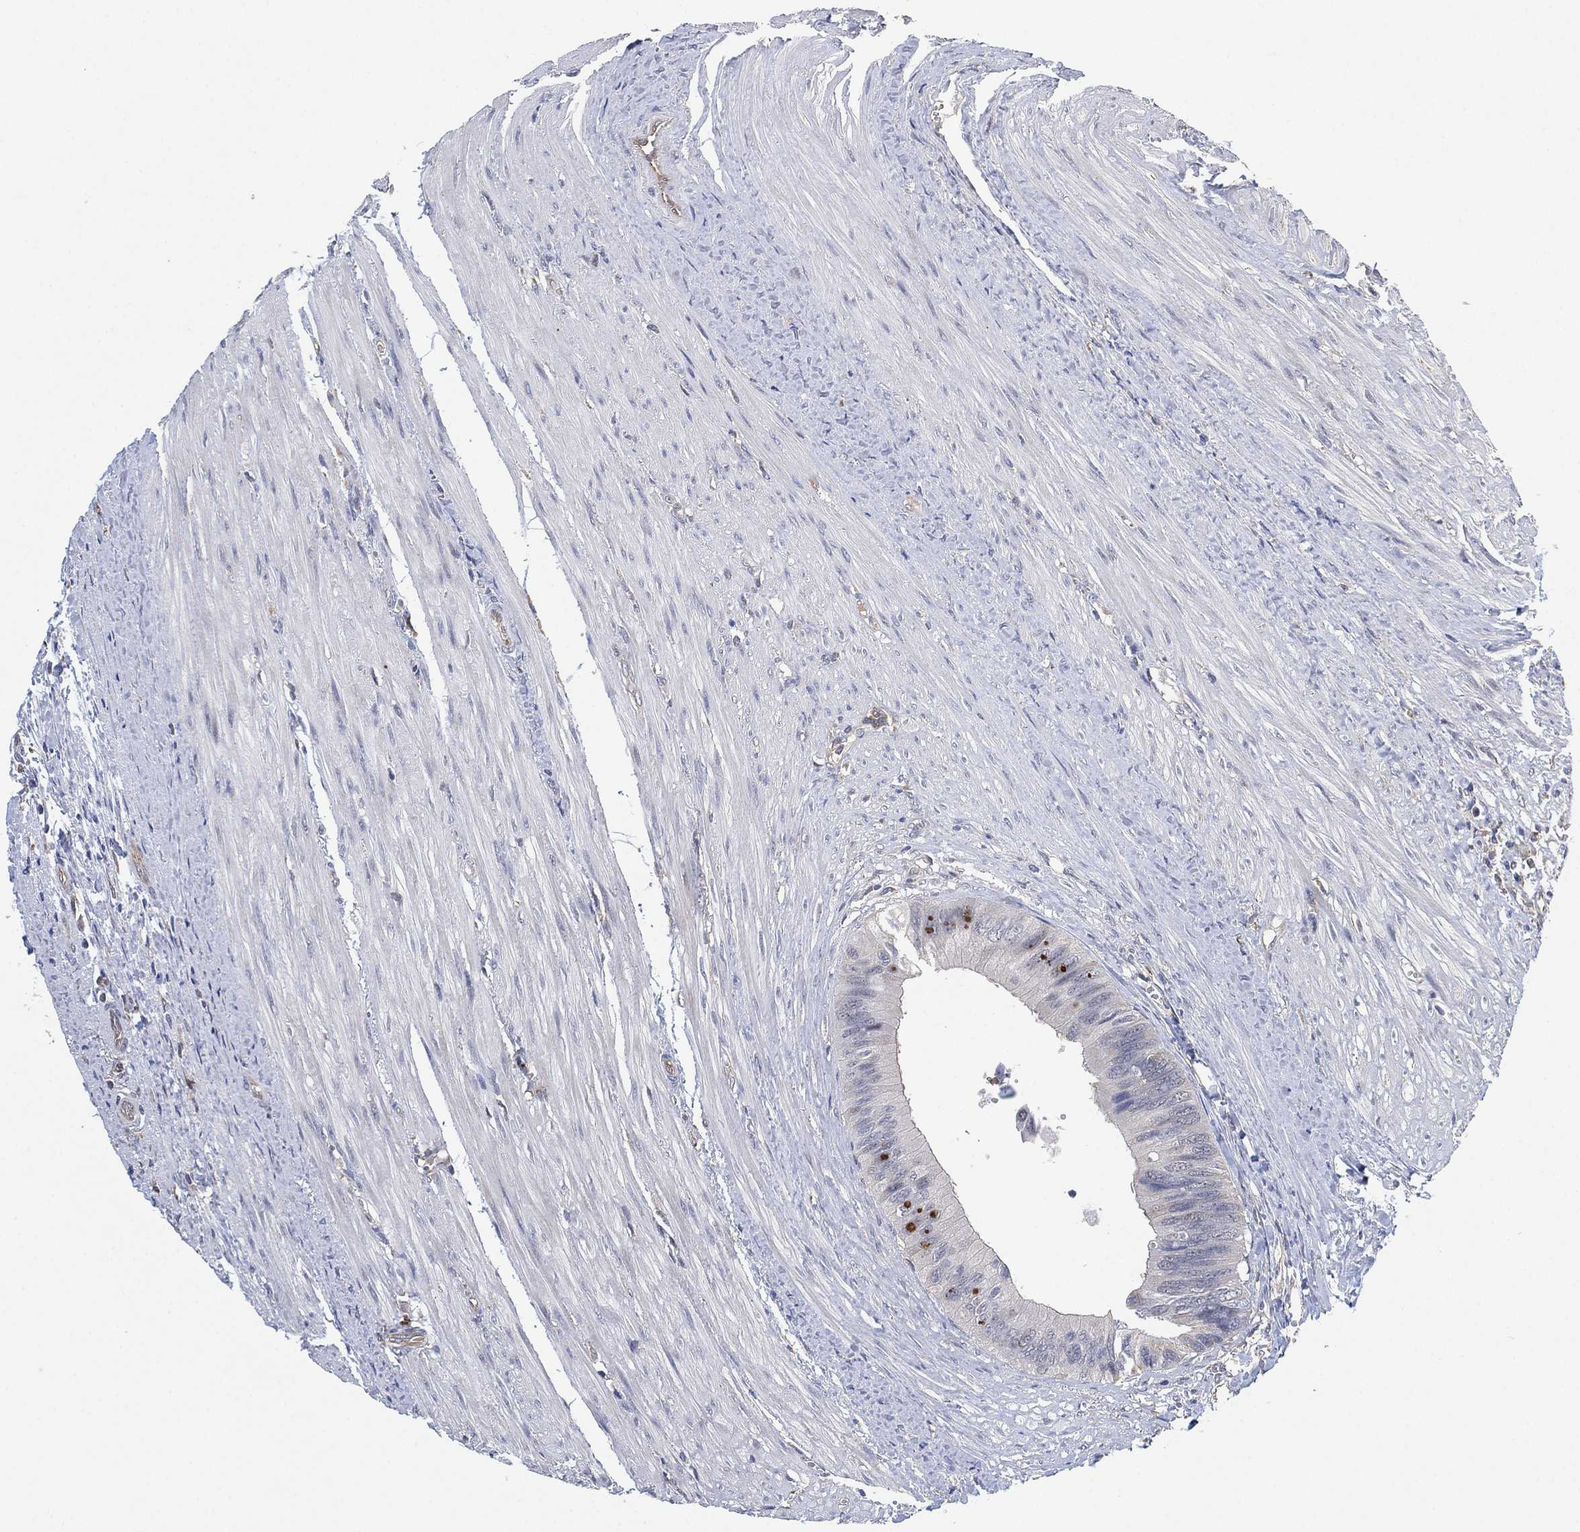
{"staining": {"intensity": "negative", "quantity": "none", "location": "none"}, "tissue": "colorectal cancer", "cell_type": "Tumor cells", "image_type": "cancer", "snomed": [{"axis": "morphology", "description": "Normal tissue, NOS"}, {"axis": "morphology", "description": "Adenocarcinoma, NOS"}, {"axis": "topography", "description": "Colon"}], "caption": "This image is of adenocarcinoma (colorectal) stained with immunohistochemistry (IHC) to label a protein in brown with the nuclei are counter-stained blue. There is no expression in tumor cells.", "gene": "FES", "patient": {"sex": "male", "age": 65}}